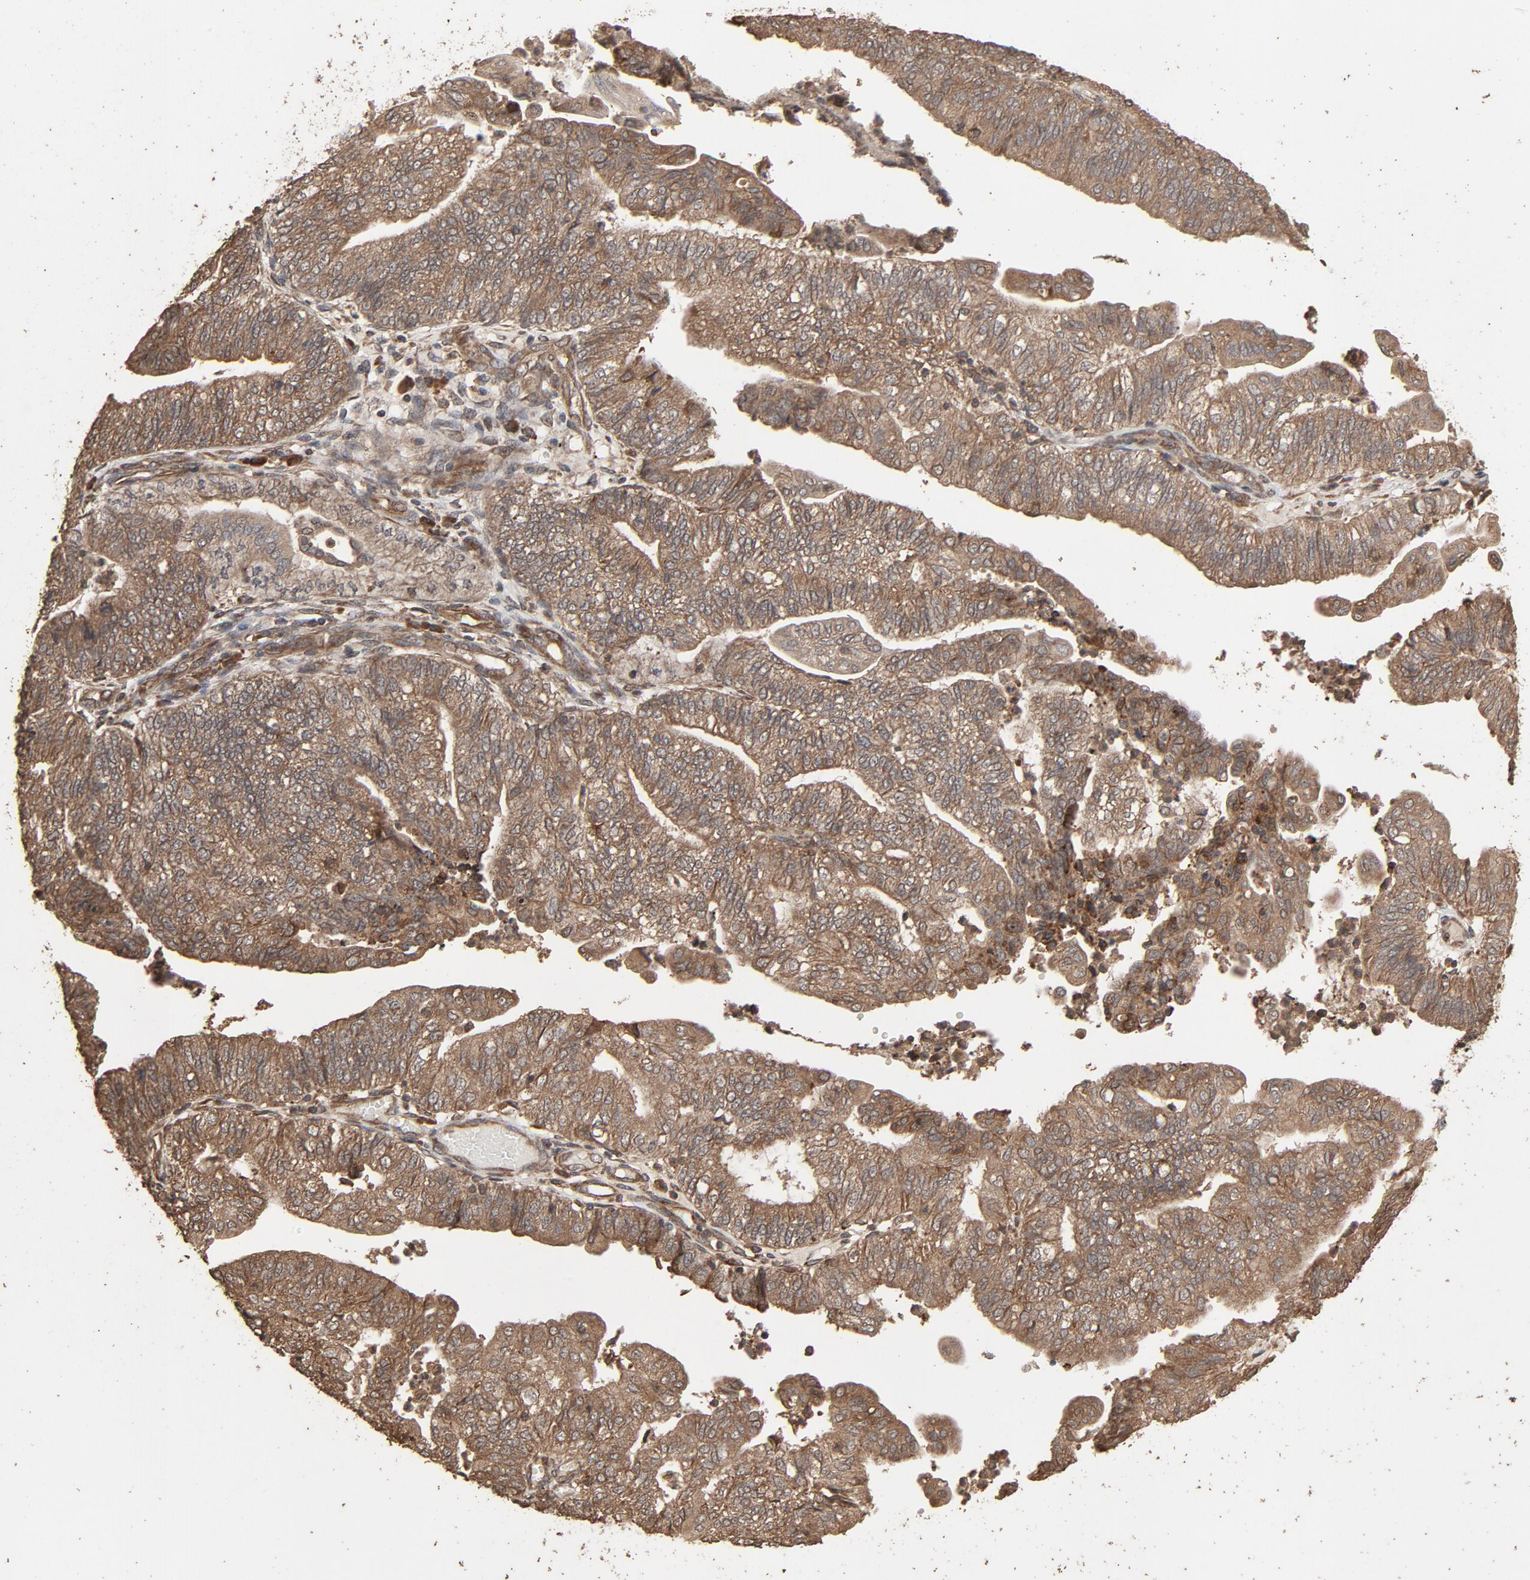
{"staining": {"intensity": "moderate", "quantity": "25%-75%", "location": "cytoplasmic/membranous"}, "tissue": "endometrial cancer", "cell_type": "Tumor cells", "image_type": "cancer", "snomed": [{"axis": "morphology", "description": "Adenocarcinoma, NOS"}, {"axis": "topography", "description": "Endometrium"}], "caption": "Moderate cytoplasmic/membranous staining for a protein is identified in about 25%-75% of tumor cells of endometrial cancer (adenocarcinoma) using IHC.", "gene": "RPS6KA6", "patient": {"sex": "female", "age": 59}}